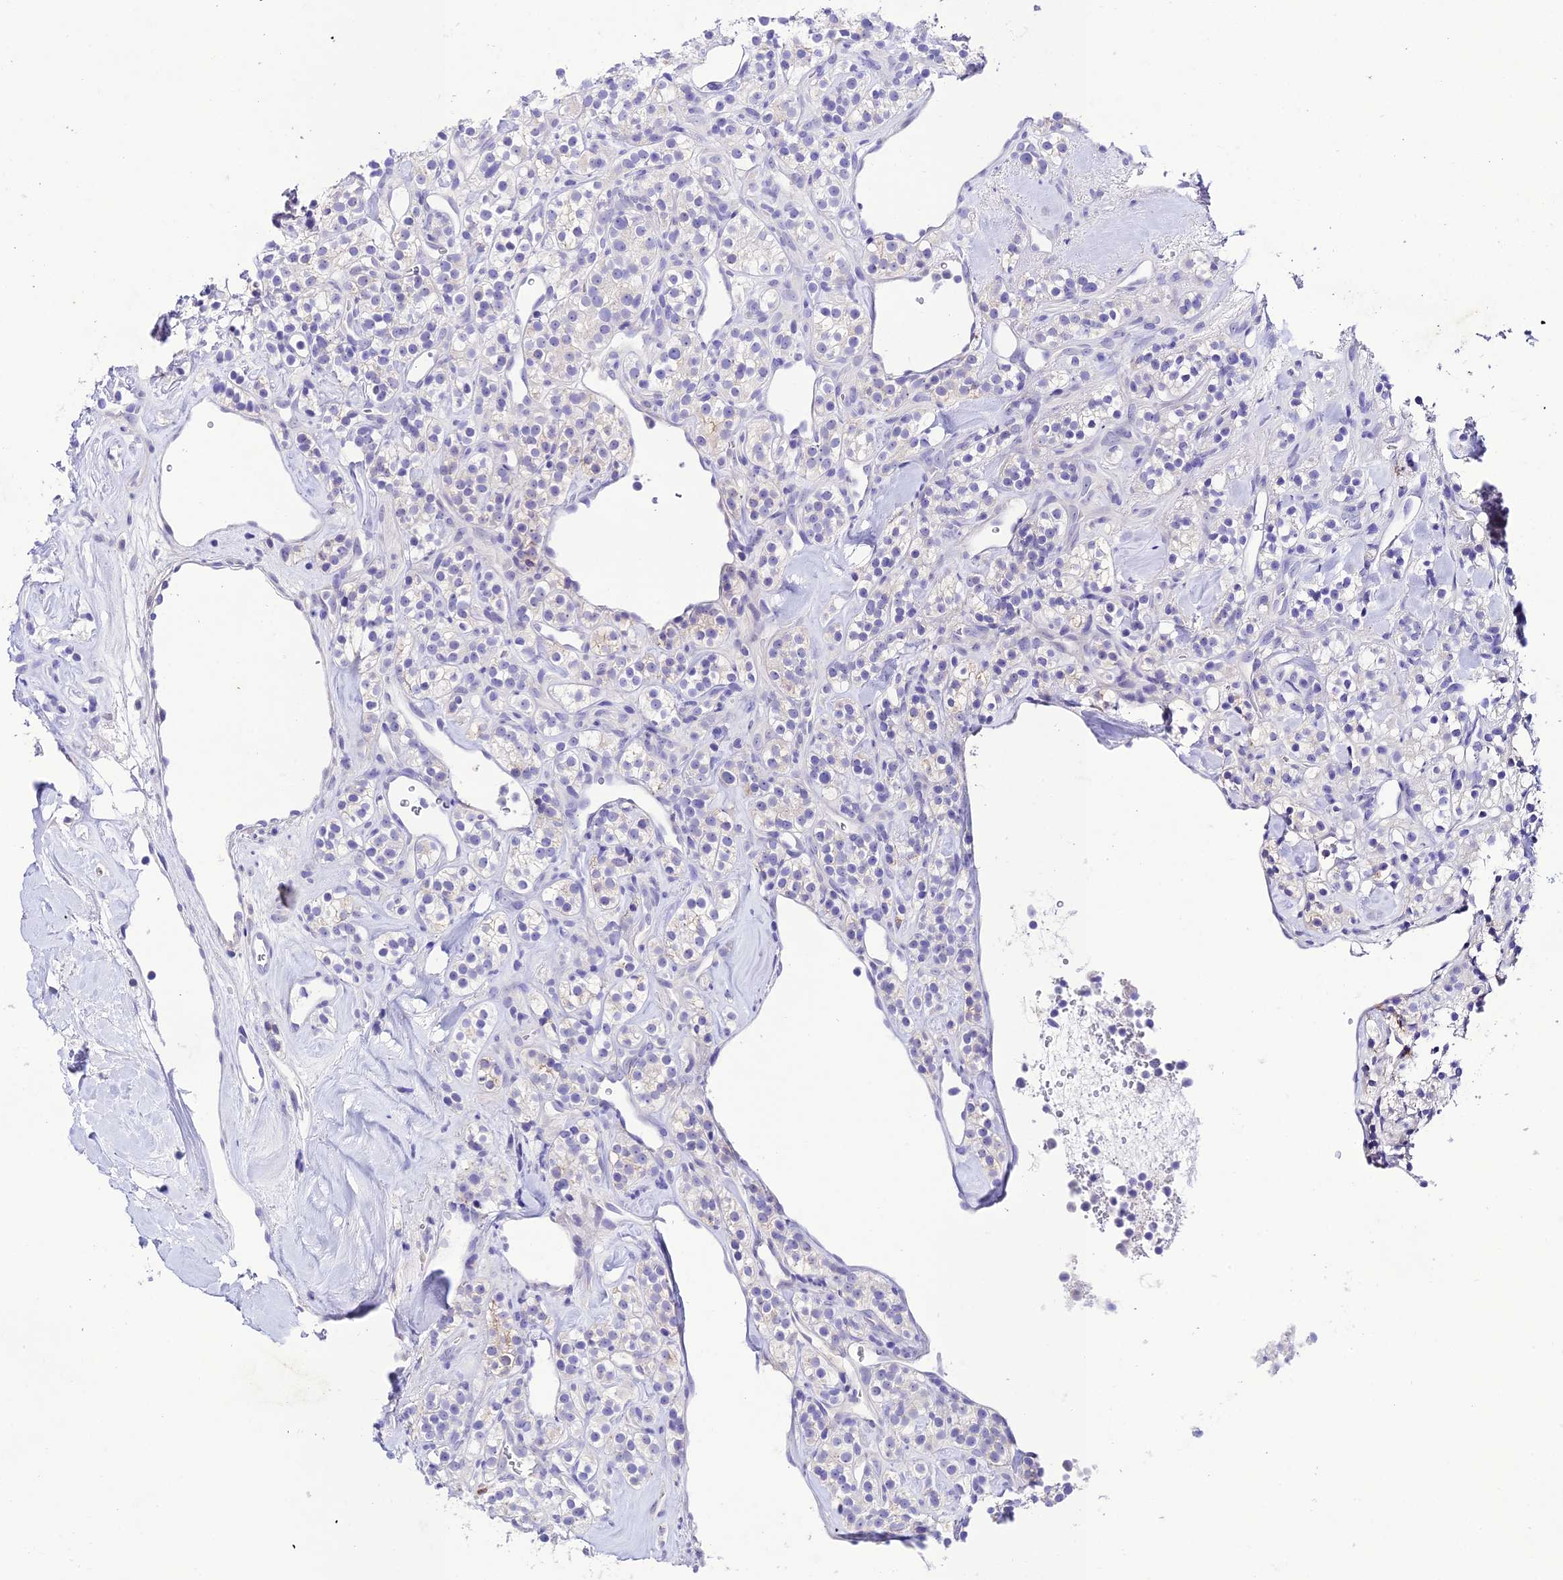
{"staining": {"intensity": "negative", "quantity": "none", "location": "none"}, "tissue": "renal cancer", "cell_type": "Tumor cells", "image_type": "cancer", "snomed": [{"axis": "morphology", "description": "Adenocarcinoma, NOS"}, {"axis": "topography", "description": "Kidney"}], "caption": "DAB (3,3'-diaminobenzidine) immunohistochemical staining of adenocarcinoma (renal) demonstrates no significant expression in tumor cells.", "gene": "NLRP6", "patient": {"sex": "male", "age": 77}}